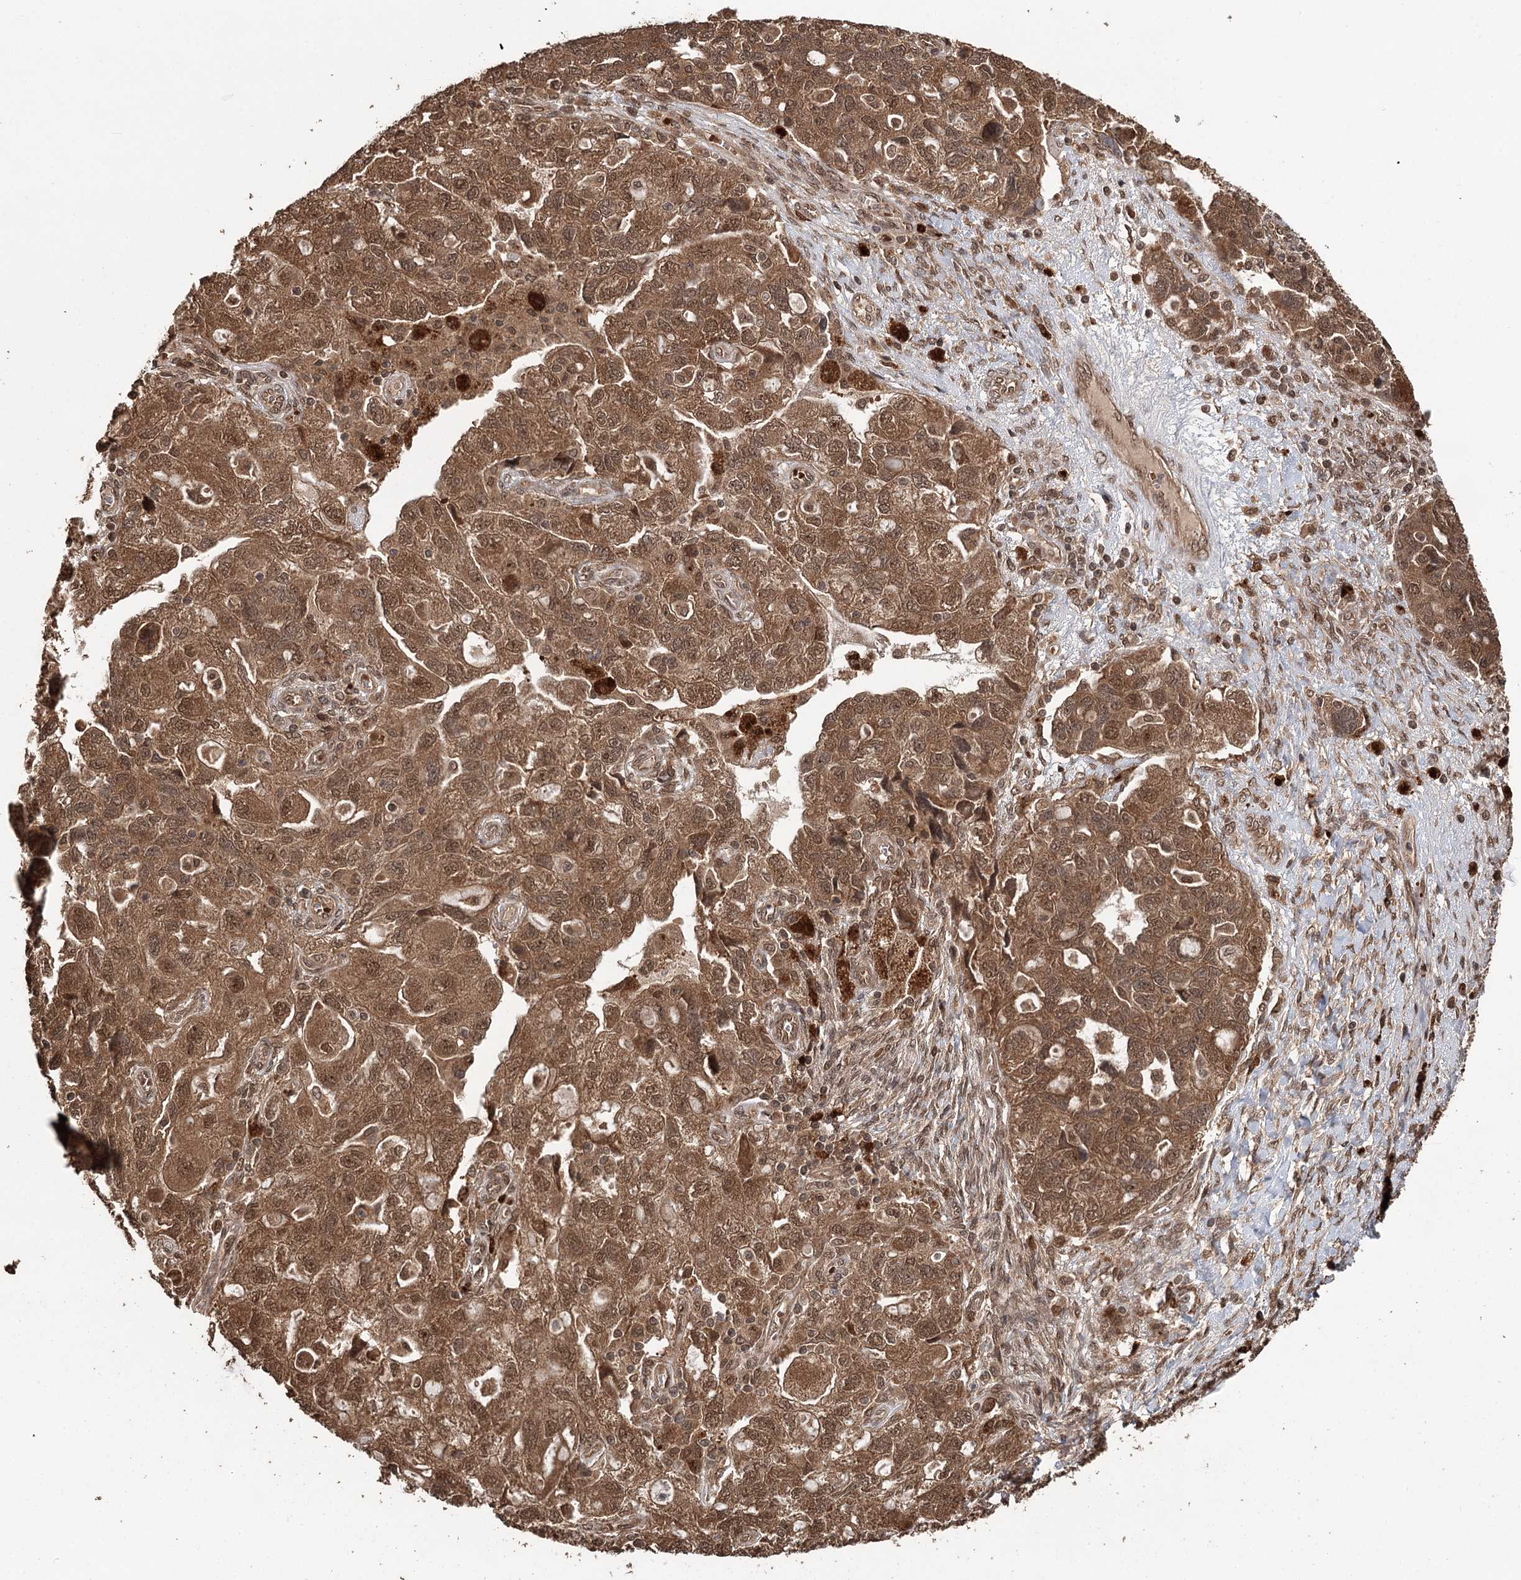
{"staining": {"intensity": "moderate", "quantity": ">75%", "location": "cytoplasmic/membranous,nuclear"}, "tissue": "ovarian cancer", "cell_type": "Tumor cells", "image_type": "cancer", "snomed": [{"axis": "morphology", "description": "Carcinoma, NOS"}, {"axis": "morphology", "description": "Cystadenocarcinoma, serous, NOS"}, {"axis": "topography", "description": "Ovary"}], "caption": "Protein expression analysis of ovarian cancer reveals moderate cytoplasmic/membranous and nuclear expression in about >75% of tumor cells.", "gene": "N6AMT1", "patient": {"sex": "female", "age": 69}}